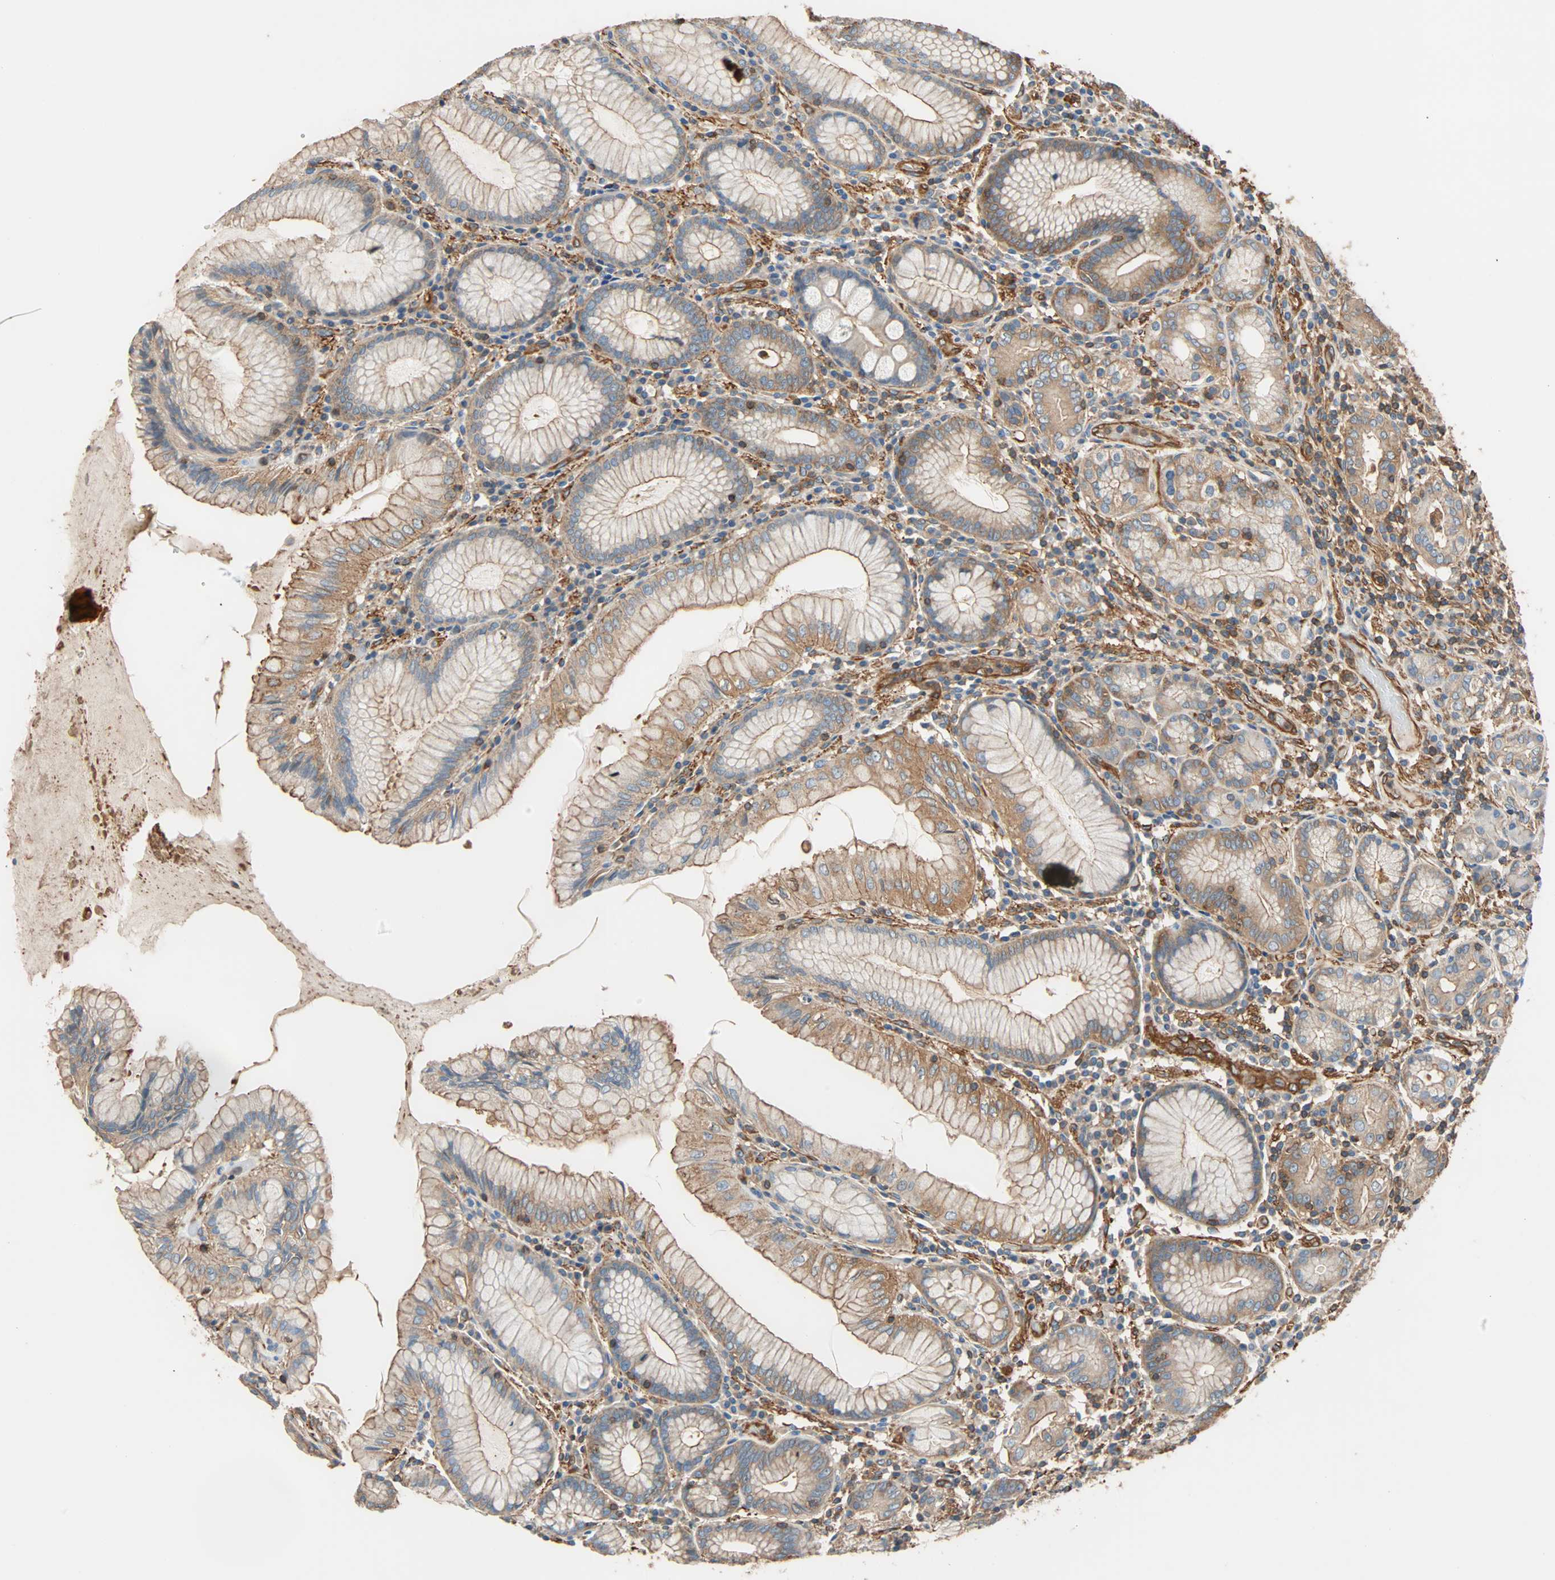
{"staining": {"intensity": "moderate", "quantity": ">75%", "location": "cytoplasmic/membranous"}, "tissue": "stomach", "cell_type": "Glandular cells", "image_type": "normal", "snomed": [{"axis": "morphology", "description": "Normal tissue, NOS"}, {"axis": "topography", "description": "Stomach, lower"}], "caption": "A micrograph of stomach stained for a protein shows moderate cytoplasmic/membranous brown staining in glandular cells. (DAB IHC, brown staining for protein, blue staining for nuclei).", "gene": "GALNT10", "patient": {"sex": "female", "age": 76}}